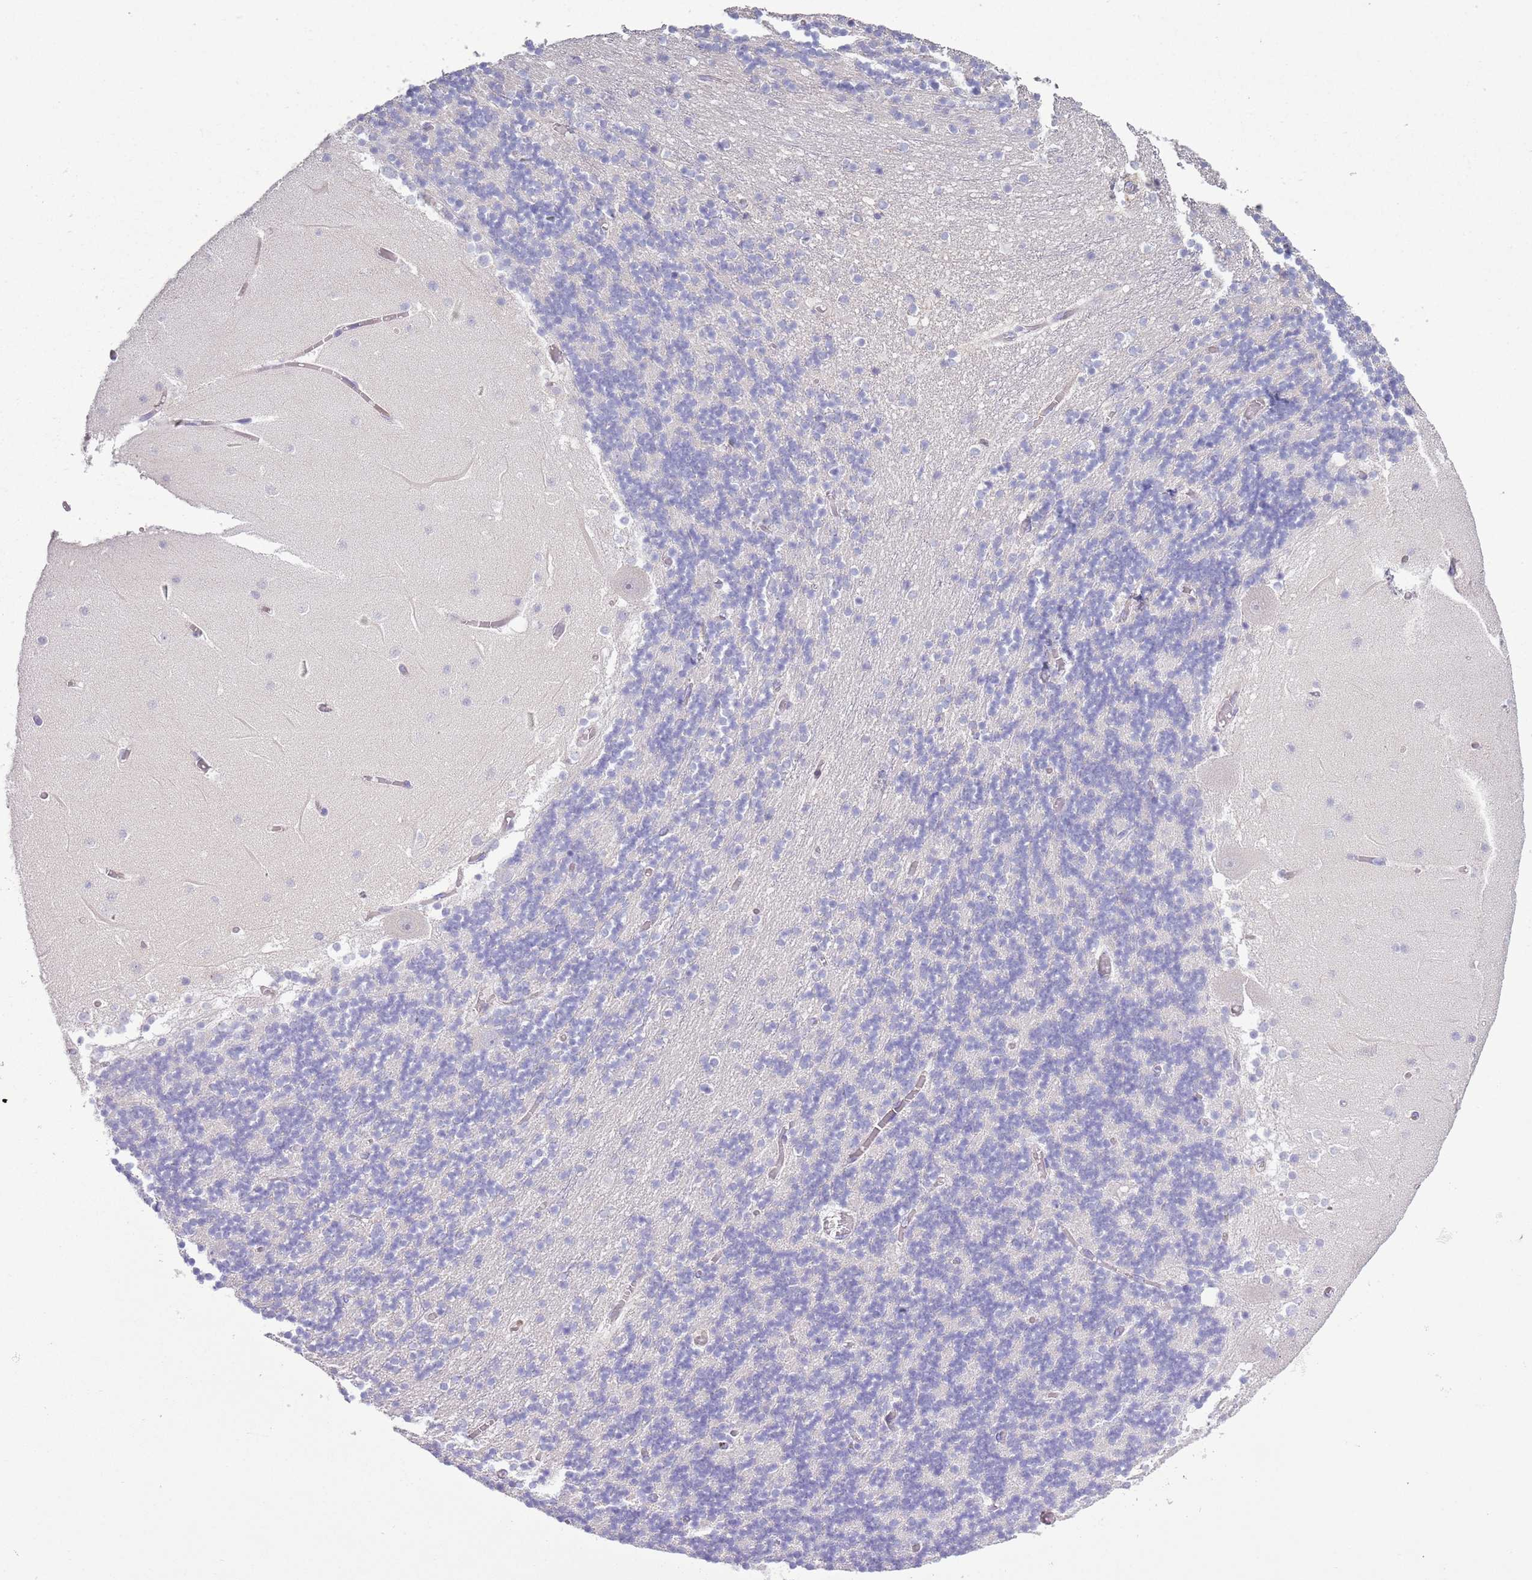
{"staining": {"intensity": "negative", "quantity": "none", "location": "none"}, "tissue": "cerebellum", "cell_type": "Cells in granular layer", "image_type": "normal", "snomed": [{"axis": "morphology", "description": "Normal tissue, NOS"}, {"axis": "topography", "description": "Cerebellum"}], "caption": "A histopathology image of cerebellum stained for a protein shows no brown staining in cells in granular layer.", "gene": "ZNF239", "patient": {"sex": "female", "age": 28}}